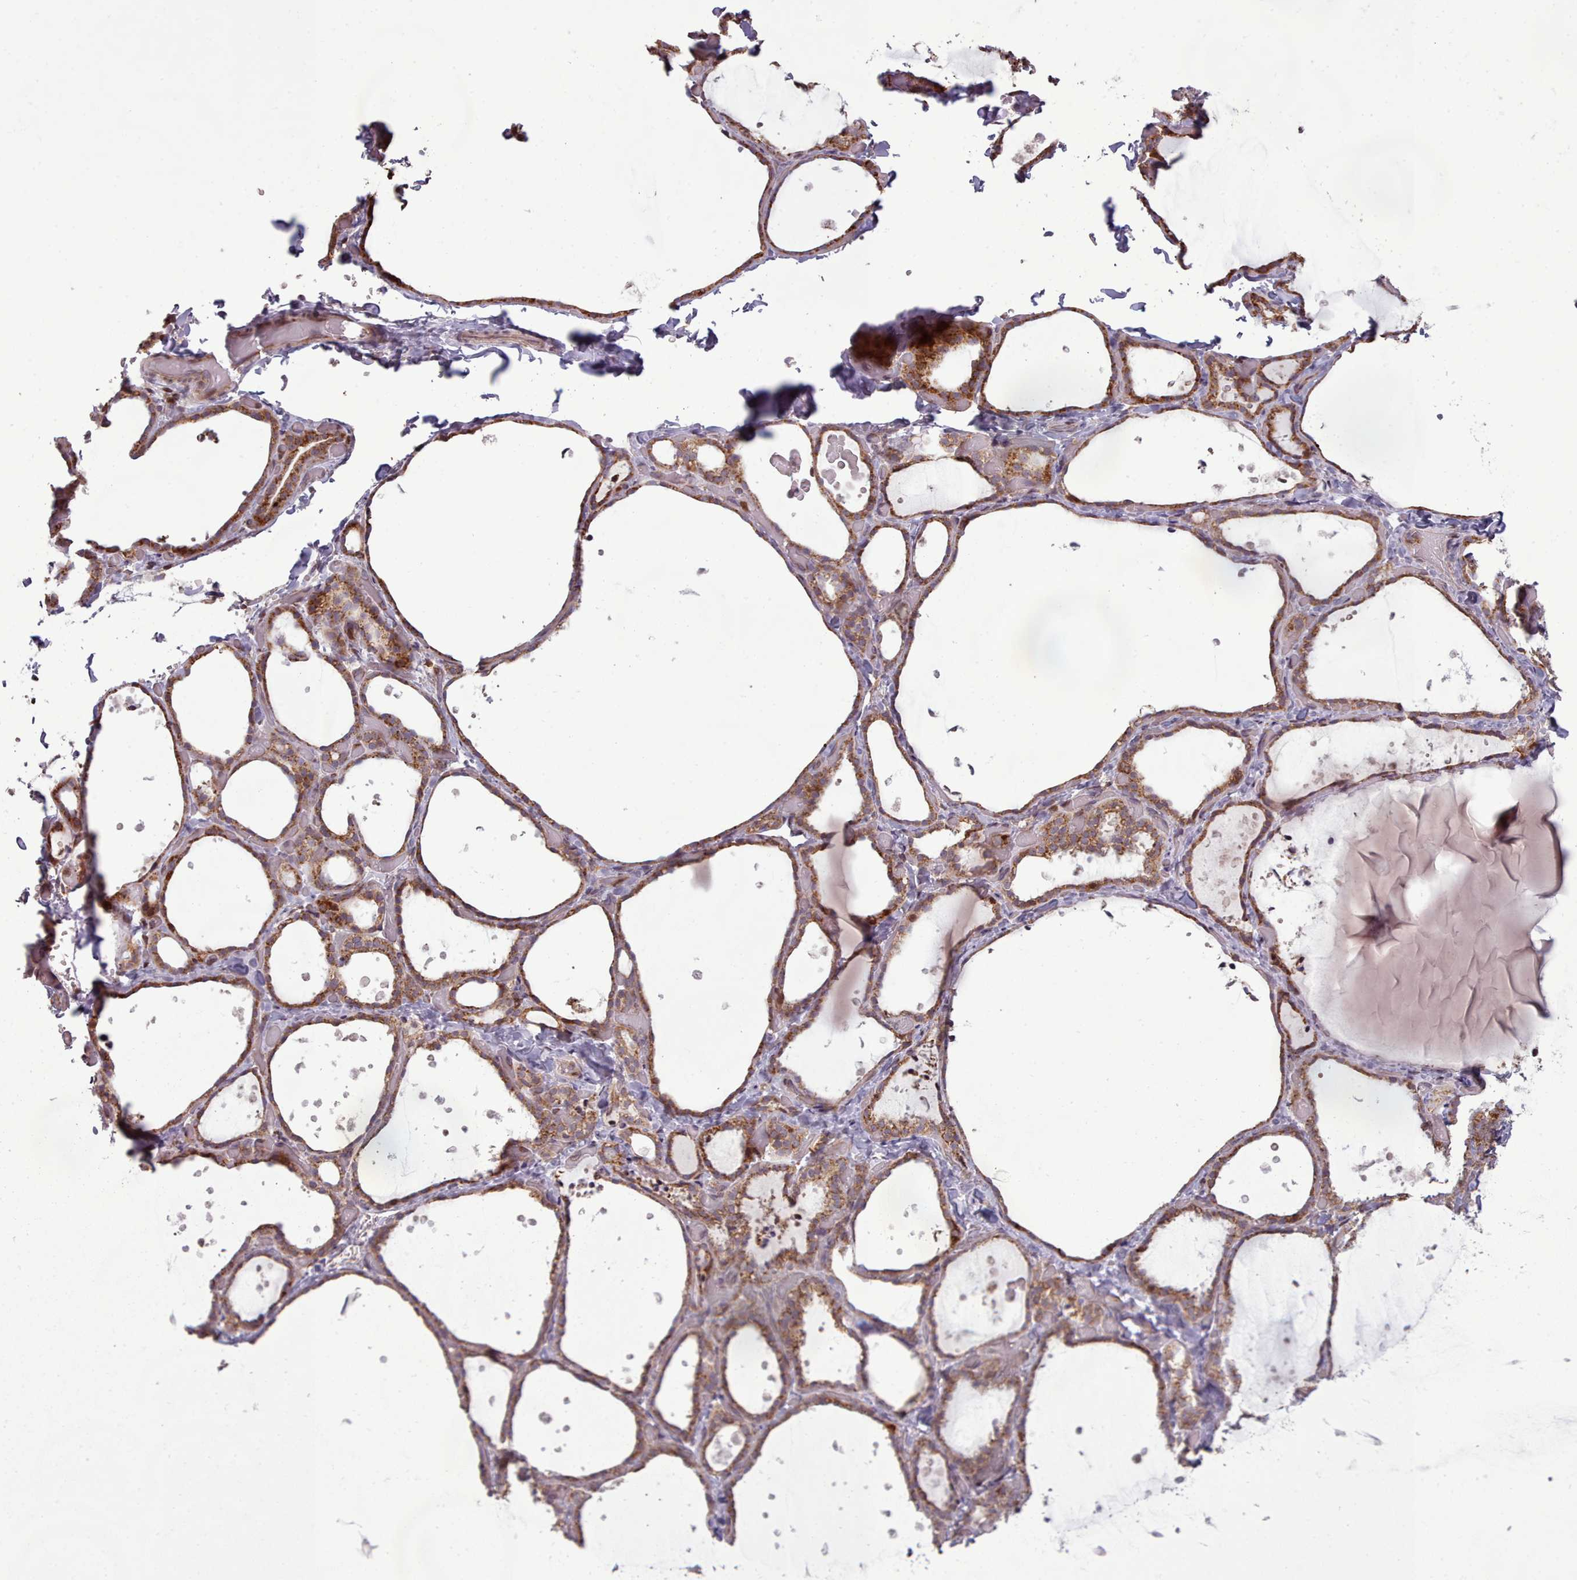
{"staining": {"intensity": "moderate", "quantity": ">75%", "location": "cytoplasmic/membranous"}, "tissue": "thyroid gland", "cell_type": "Glandular cells", "image_type": "normal", "snomed": [{"axis": "morphology", "description": "Normal tissue, NOS"}, {"axis": "topography", "description": "Thyroid gland"}], "caption": "Benign thyroid gland reveals moderate cytoplasmic/membranous staining in about >75% of glandular cells, visualized by immunohistochemistry. (DAB = brown stain, brightfield microscopy at high magnification).", "gene": "LGALS9B", "patient": {"sex": "female", "age": 44}}